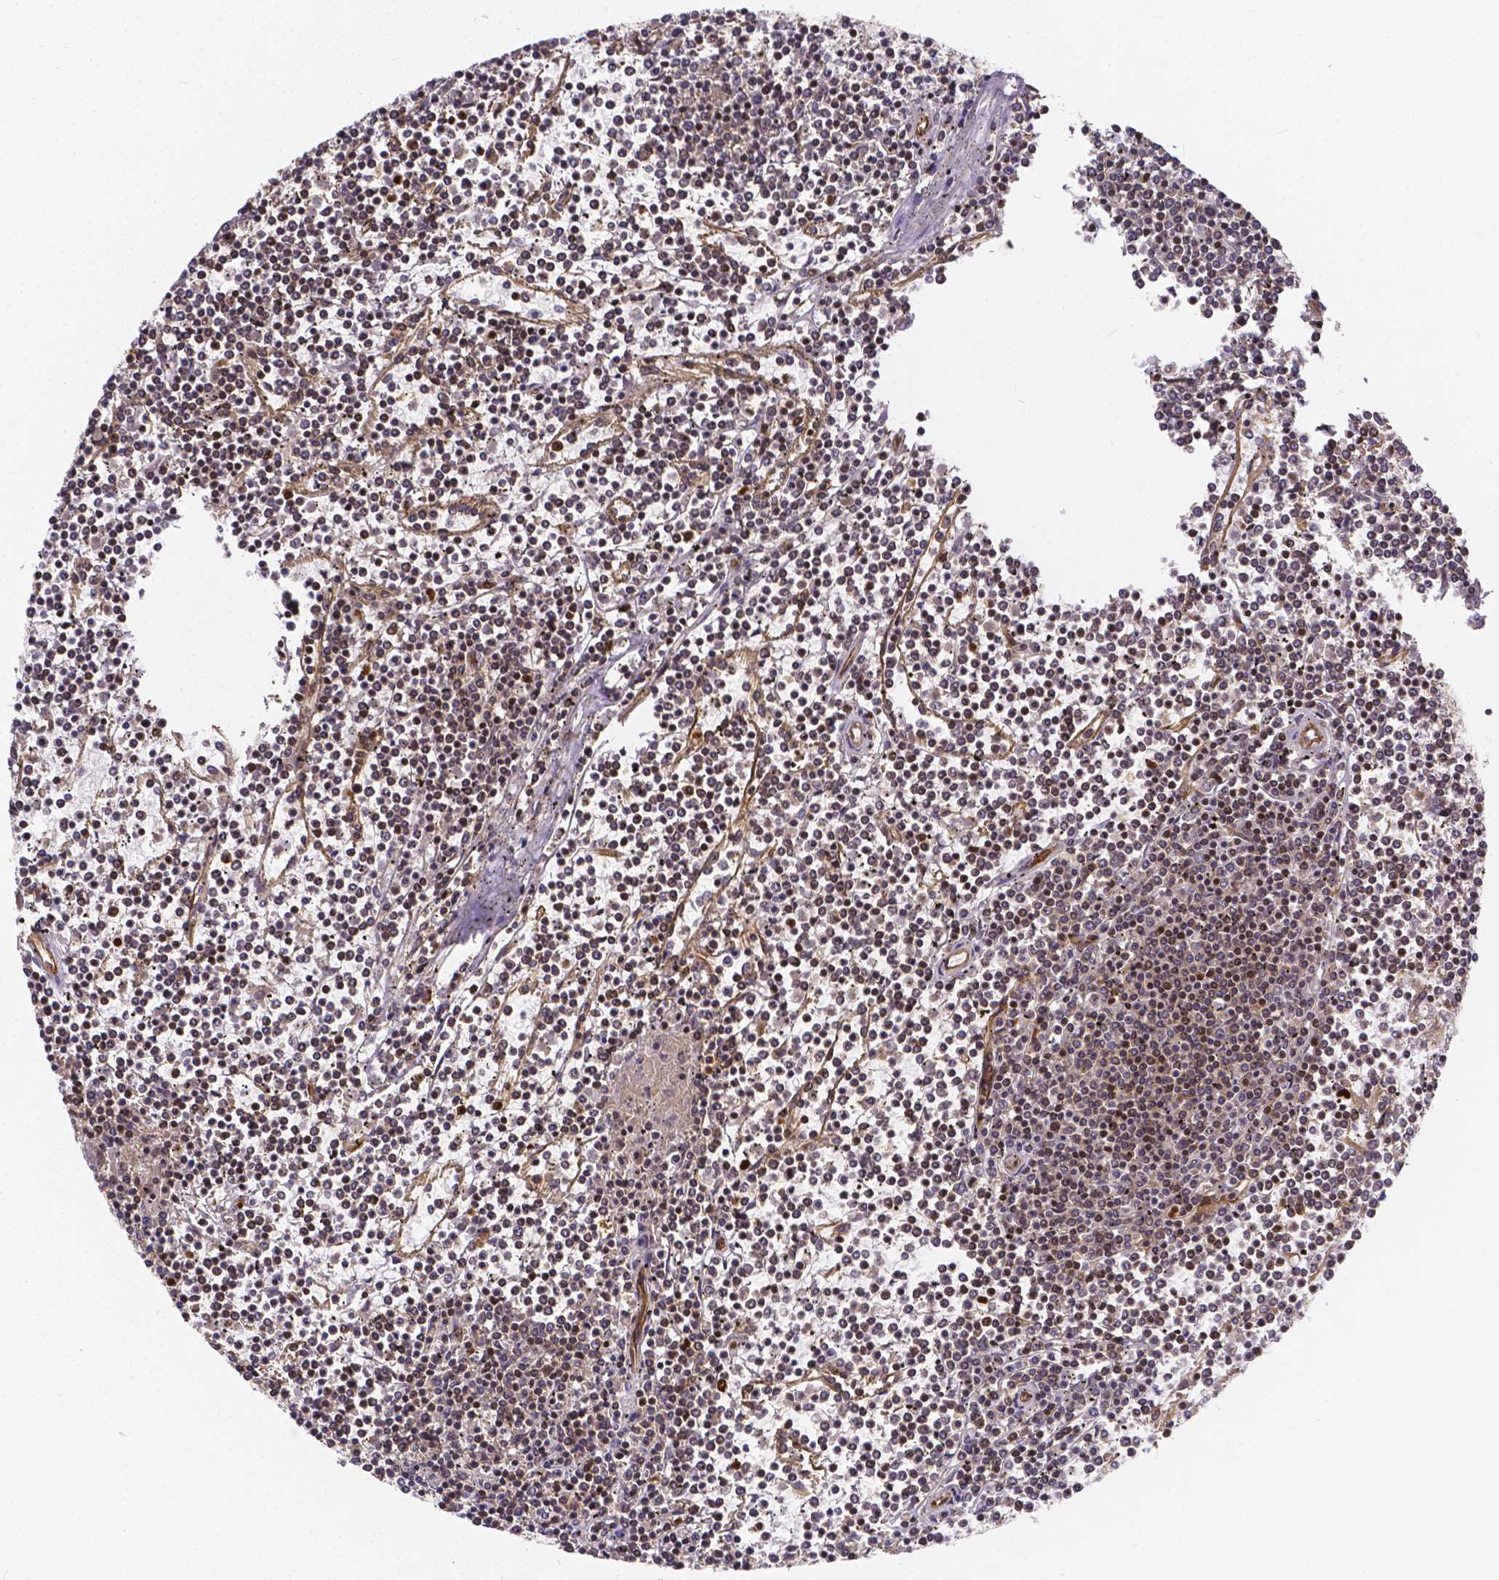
{"staining": {"intensity": "moderate", "quantity": "25%-75%", "location": "cytoplasmic/membranous"}, "tissue": "lymphoma", "cell_type": "Tumor cells", "image_type": "cancer", "snomed": [{"axis": "morphology", "description": "Malignant lymphoma, non-Hodgkin's type, Low grade"}, {"axis": "topography", "description": "Spleen"}], "caption": "There is medium levels of moderate cytoplasmic/membranous positivity in tumor cells of lymphoma, as demonstrated by immunohistochemical staining (brown color).", "gene": "CLINT1", "patient": {"sex": "female", "age": 19}}